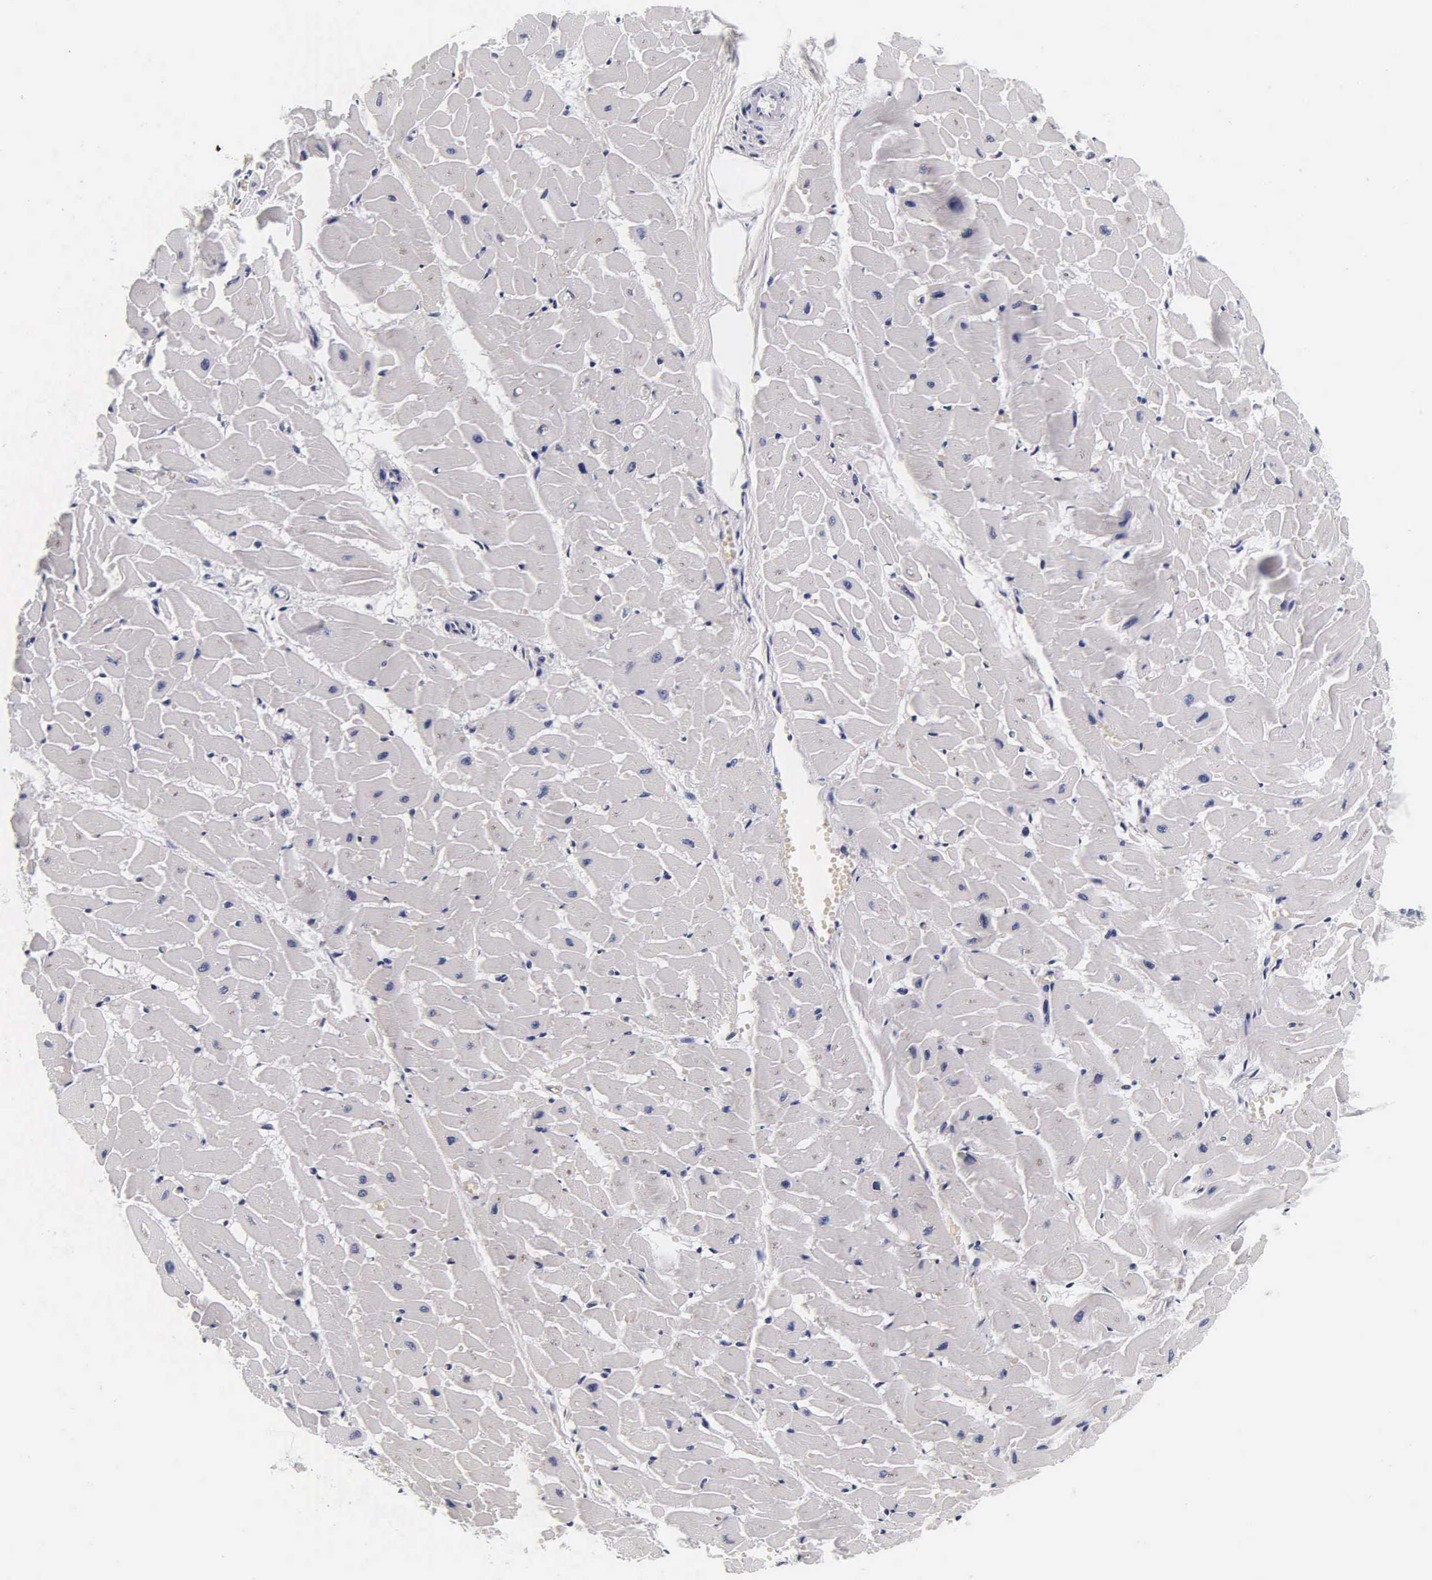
{"staining": {"intensity": "negative", "quantity": "none", "location": "none"}, "tissue": "heart muscle", "cell_type": "Cardiomyocytes", "image_type": "normal", "snomed": [{"axis": "morphology", "description": "Normal tissue, NOS"}, {"axis": "topography", "description": "Heart"}], "caption": "Cardiomyocytes are negative for protein expression in unremarkable human heart muscle. (Brightfield microscopy of DAB IHC at high magnification).", "gene": "ACP3", "patient": {"sex": "female", "age": 19}}